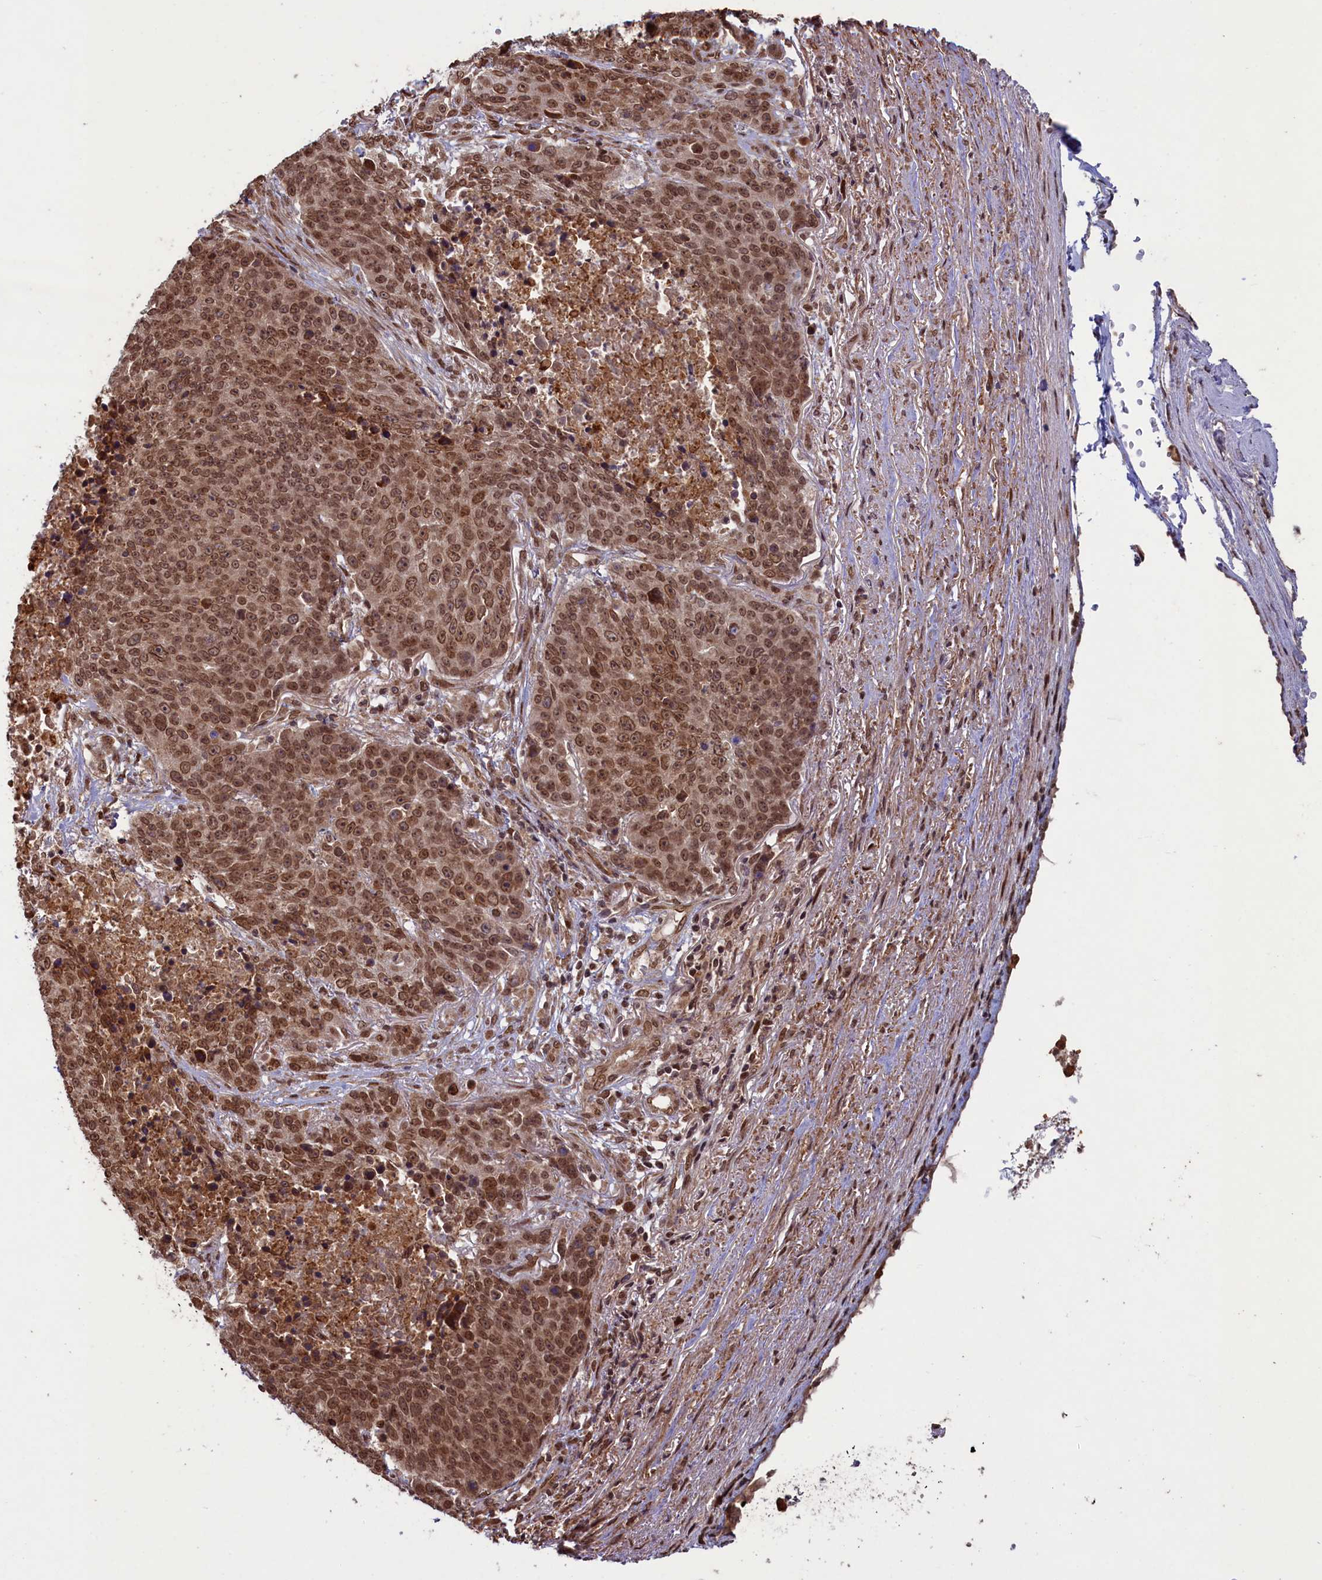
{"staining": {"intensity": "moderate", "quantity": ">75%", "location": "cytoplasmic/membranous,nuclear"}, "tissue": "lung cancer", "cell_type": "Tumor cells", "image_type": "cancer", "snomed": [{"axis": "morphology", "description": "Normal tissue, NOS"}, {"axis": "morphology", "description": "Squamous cell carcinoma, NOS"}, {"axis": "topography", "description": "Lymph node"}, {"axis": "topography", "description": "Lung"}], "caption": "Tumor cells display medium levels of moderate cytoplasmic/membranous and nuclear staining in approximately >75% of cells in human lung cancer.", "gene": "NAE1", "patient": {"sex": "male", "age": 66}}